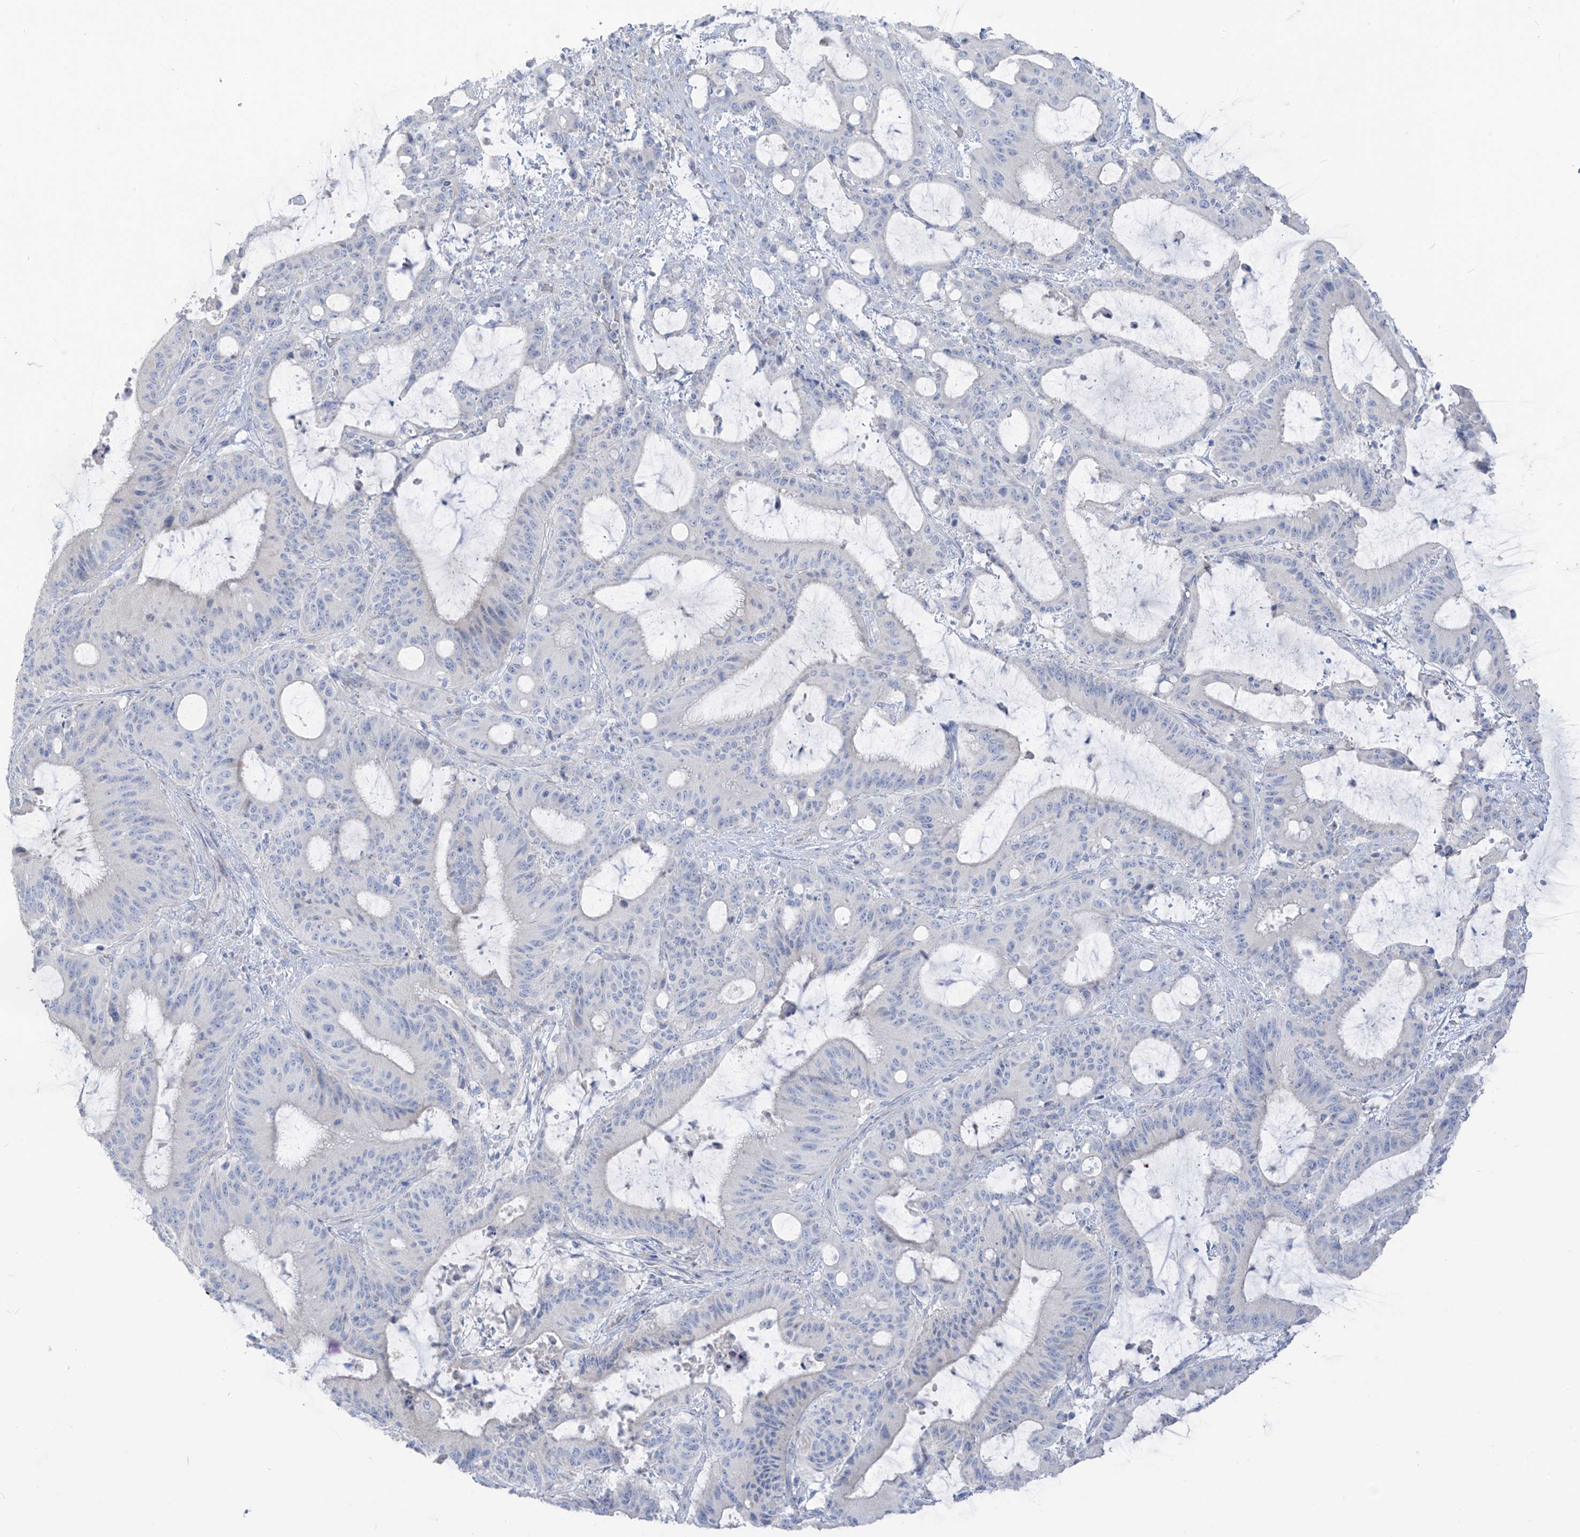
{"staining": {"intensity": "negative", "quantity": "none", "location": "none"}, "tissue": "liver cancer", "cell_type": "Tumor cells", "image_type": "cancer", "snomed": [{"axis": "morphology", "description": "Normal tissue, NOS"}, {"axis": "morphology", "description": "Cholangiocarcinoma"}, {"axis": "topography", "description": "Liver"}, {"axis": "topography", "description": "Peripheral nerve tissue"}], "caption": "Immunohistochemistry micrograph of neoplastic tissue: liver cancer (cholangiocarcinoma) stained with DAB demonstrates no significant protein staining in tumor cells.", "gene": "ASPRV1", "patient": {"sex": "female", "age": 73}}